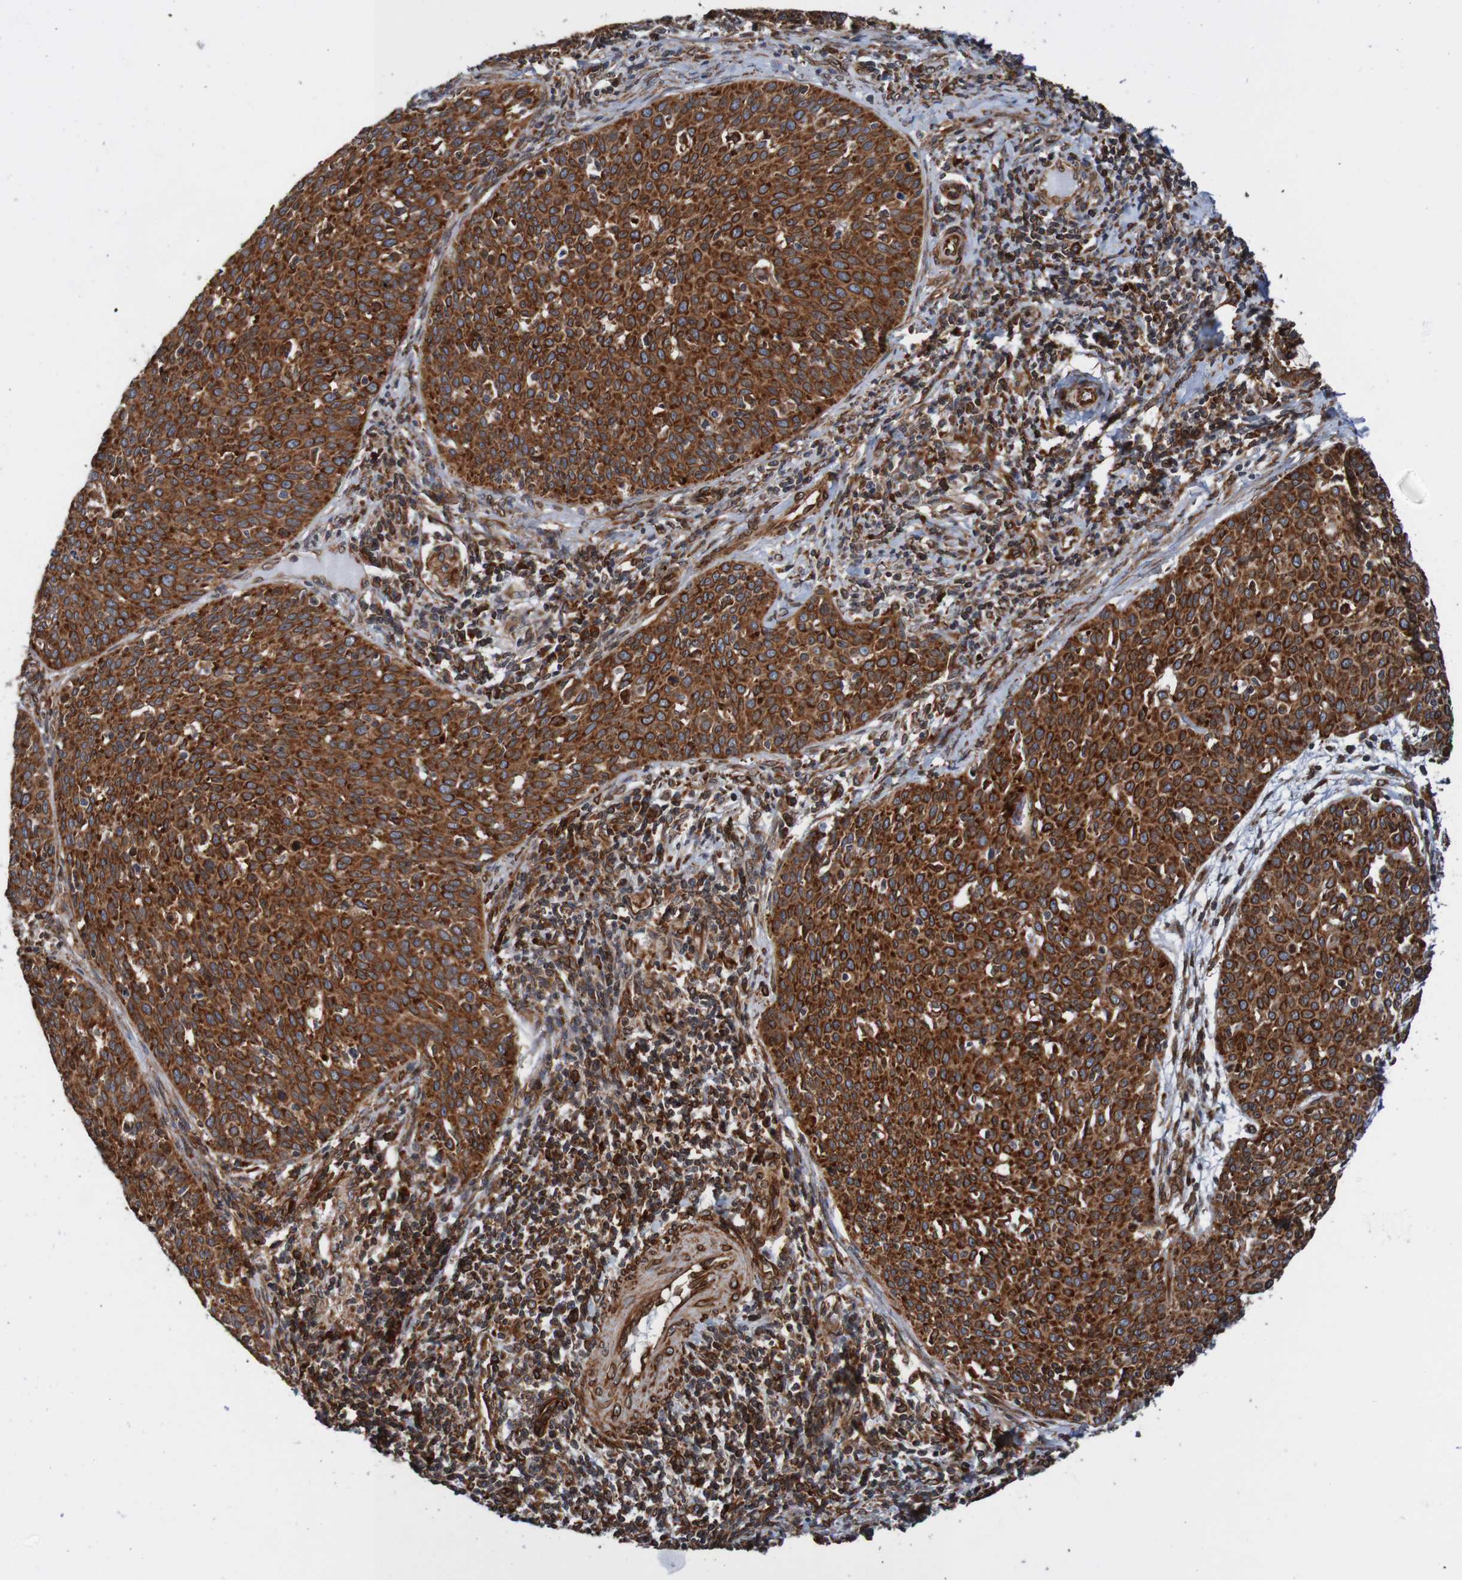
{"staining": {"intensity": "strong", "quantity": ">75%", "location": "cytoplasmic/membranous,nuclear"}, "tissue": "cervical cancer", "cell_type": "Tumor cells", "image_type": "cancer", "snomed": [{"axis": "morphology", "description": "Squamous cell carcinoma, NOS"}, {"axis": "topography", "description": "Cervix"}], "caption": "The image demonstrates staining of cervical squamous cell carcinoma, revealing strong cytoplasmic/membranous and nuclear protein positivity (brown color) within tumor cells. The protein of interest is shown in brown color, while the nuclei are stained blue.", "gene": "TMEM109", "patient": {"sex": "female", "age": 38}}